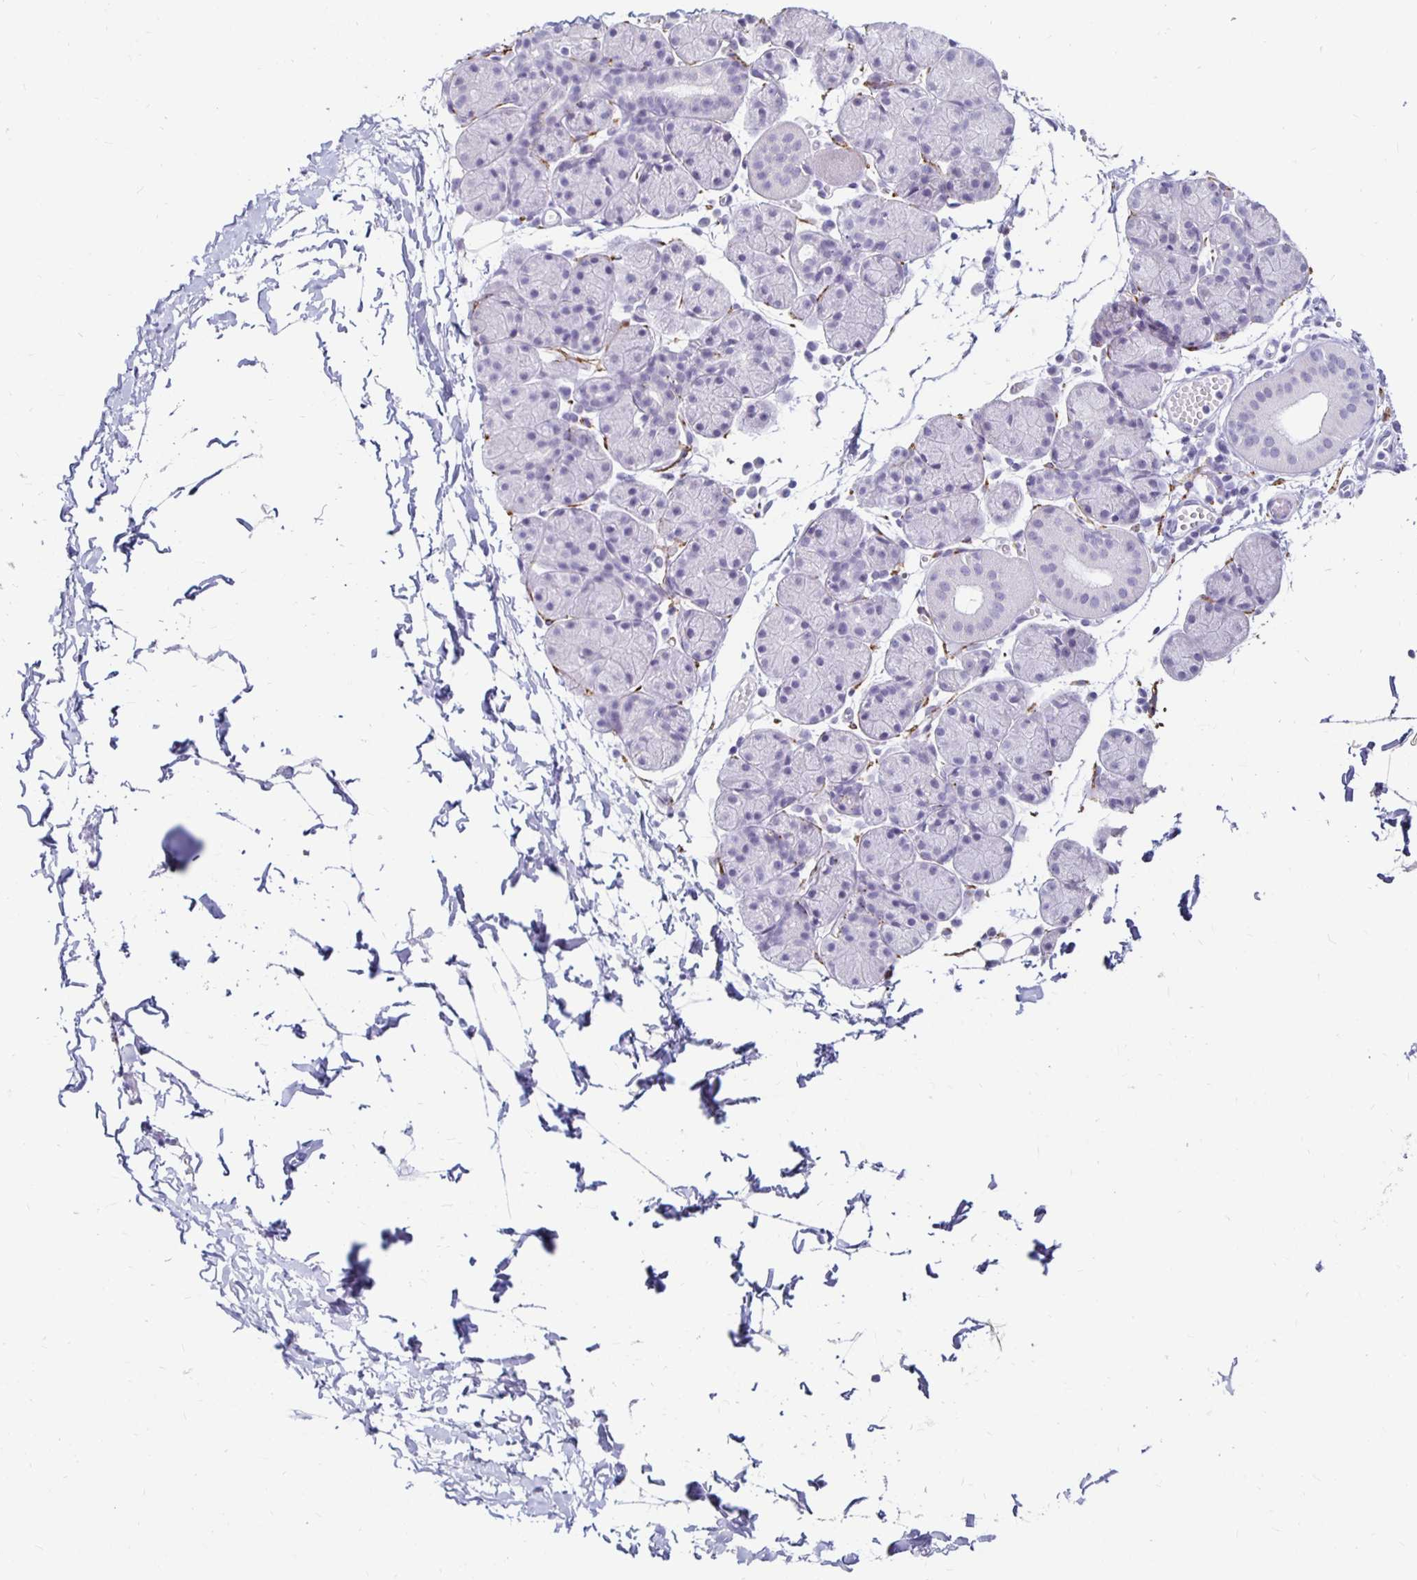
{"staining": {"intensity": "negative", "quantity": "none", "location": "none"}, "tissue": "salivary gland", "cell_type": "Glandular cells", "image_type": "normal", "snomed": [{"axis": "morphology", "description": "Normal tissue, NOS"}, {"axis": "morphology", "description": "Inflammation, NOS"}, {"axis": "topography", "description": "Lymph node"}, {"axis": "topography", "description": "Salivary gland"}], "caption": "This is a micrograph of immunohistochemistry staining of normal salivary gland, which shows no staining in glandular cells. The staining is performed using DAB (3,3'-diaminobenzidine) brown chromogen with nuclei counter-stained in using hematoxylin.", "gene": "KCNQ2", "patient": {"sex": "male", "age": 3}}